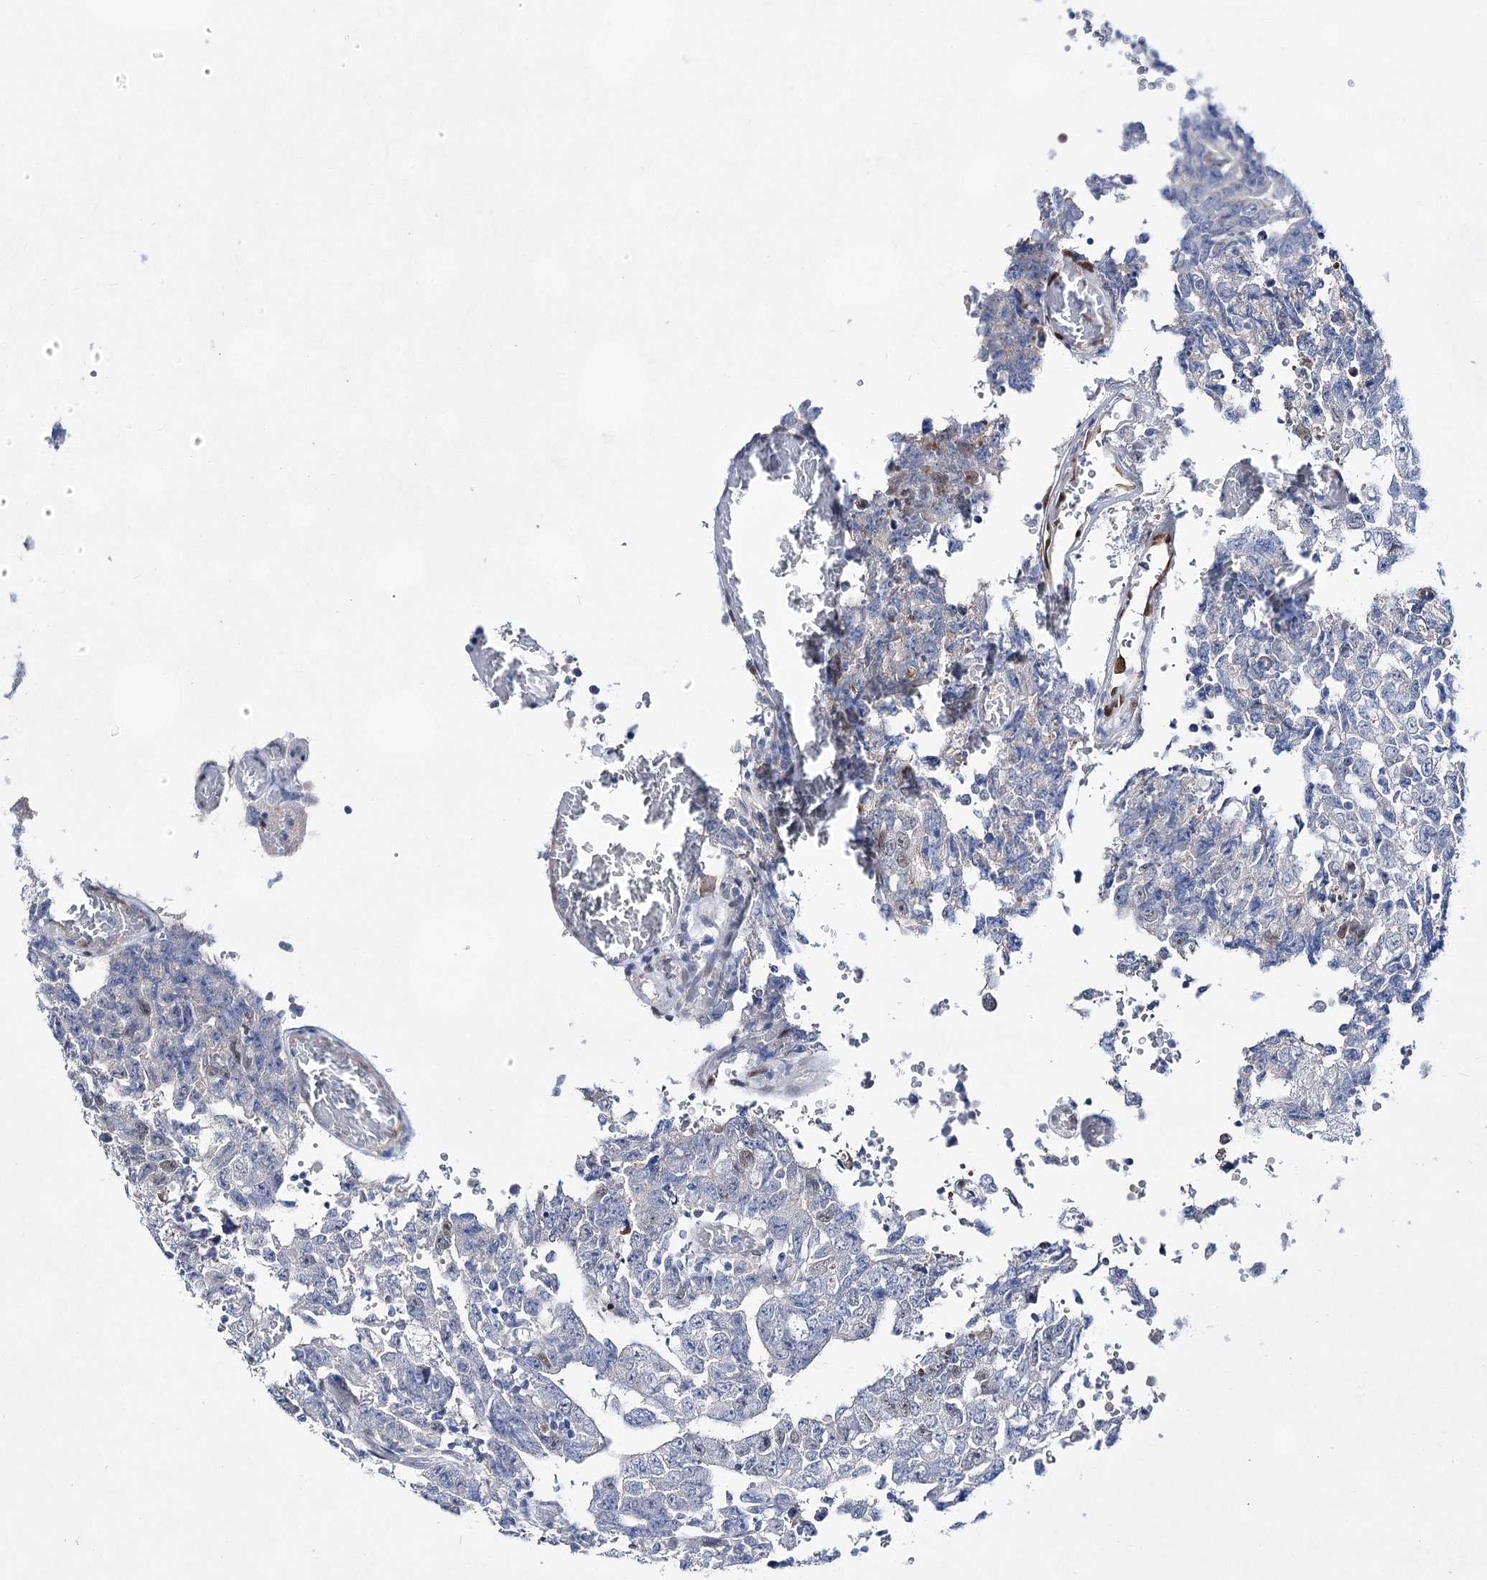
{"staining": {"intensity": "negative", "quantity": "none", "location": "none"}, "tissue": "testis cancer", "cell_type": "Tumor cells", "image_type": "cancer", "snomed": [{"axis": "morphology", "description": "Carcinoma, Embryonal, NOS"}, {"axis": "topography", "description": "Testis"}], "caption": "This image is of testis cancer stained with IHC to label a protein in brown with the nuclei are counter-stained blue. There is no positivity in tumor cells.", "gene": "UGDH", "patient": {"sex": "male", "age": 26}}